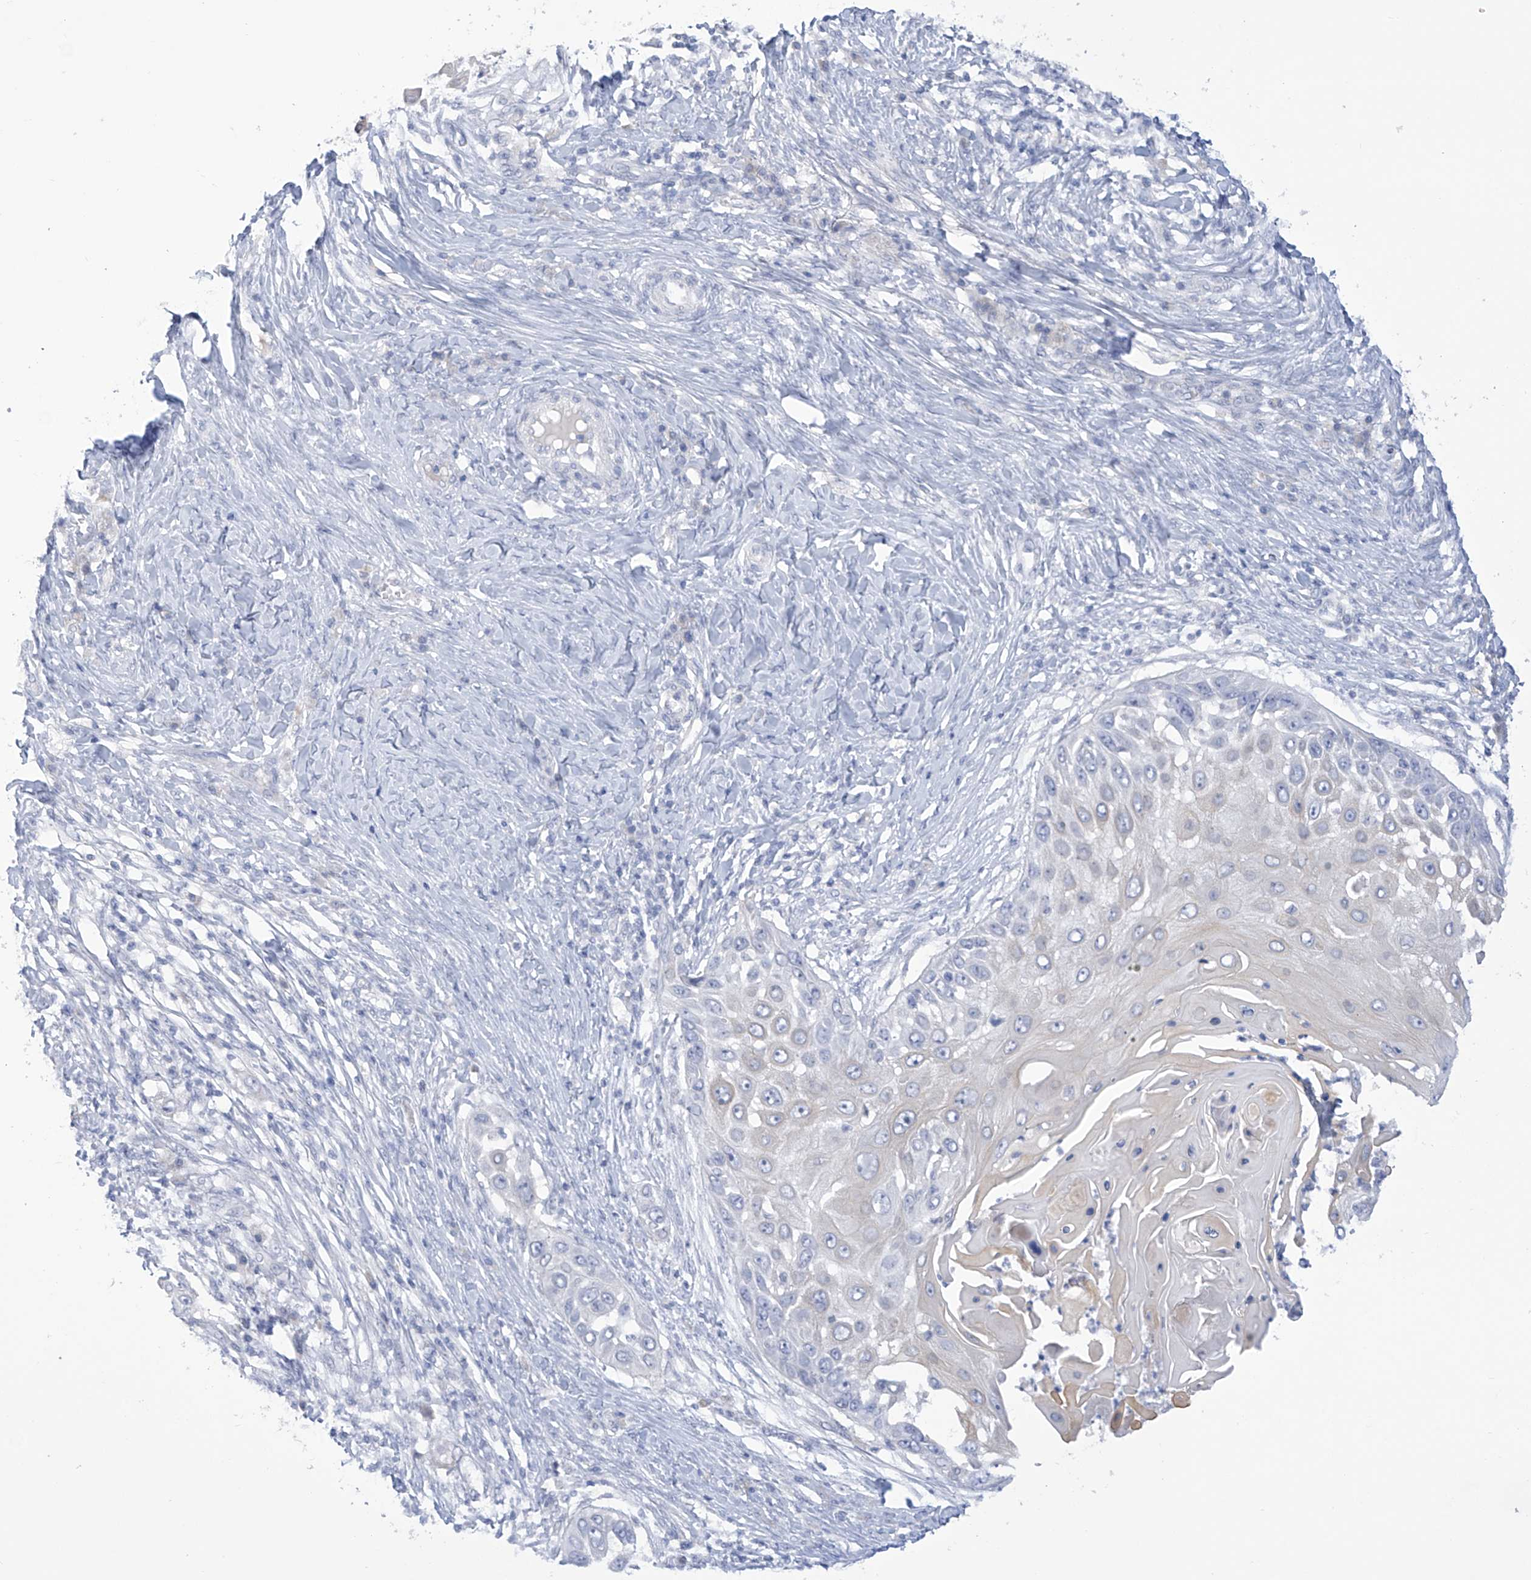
{"staining": {"intensity": "negative", "quantity": "none", "location": "none"}, "tissue": "skin cancer", "cell_type": "Tumor cells", "image_type": "cancer", "snomed": [{"axis": "morphology", "description": "Squamous cell carcinoma, NOS"}, {"axis": "topography", "description": "Skin"}], "caption": "DAB immunohistochemical staining of skin squamous cell carcinoma demonstrates no significant expression in tumor cells. (Brightfield microscopy of DAB IHC at high magnification).", "gene": "IBA57", "patient": {"sex": "female", "age": 44}}